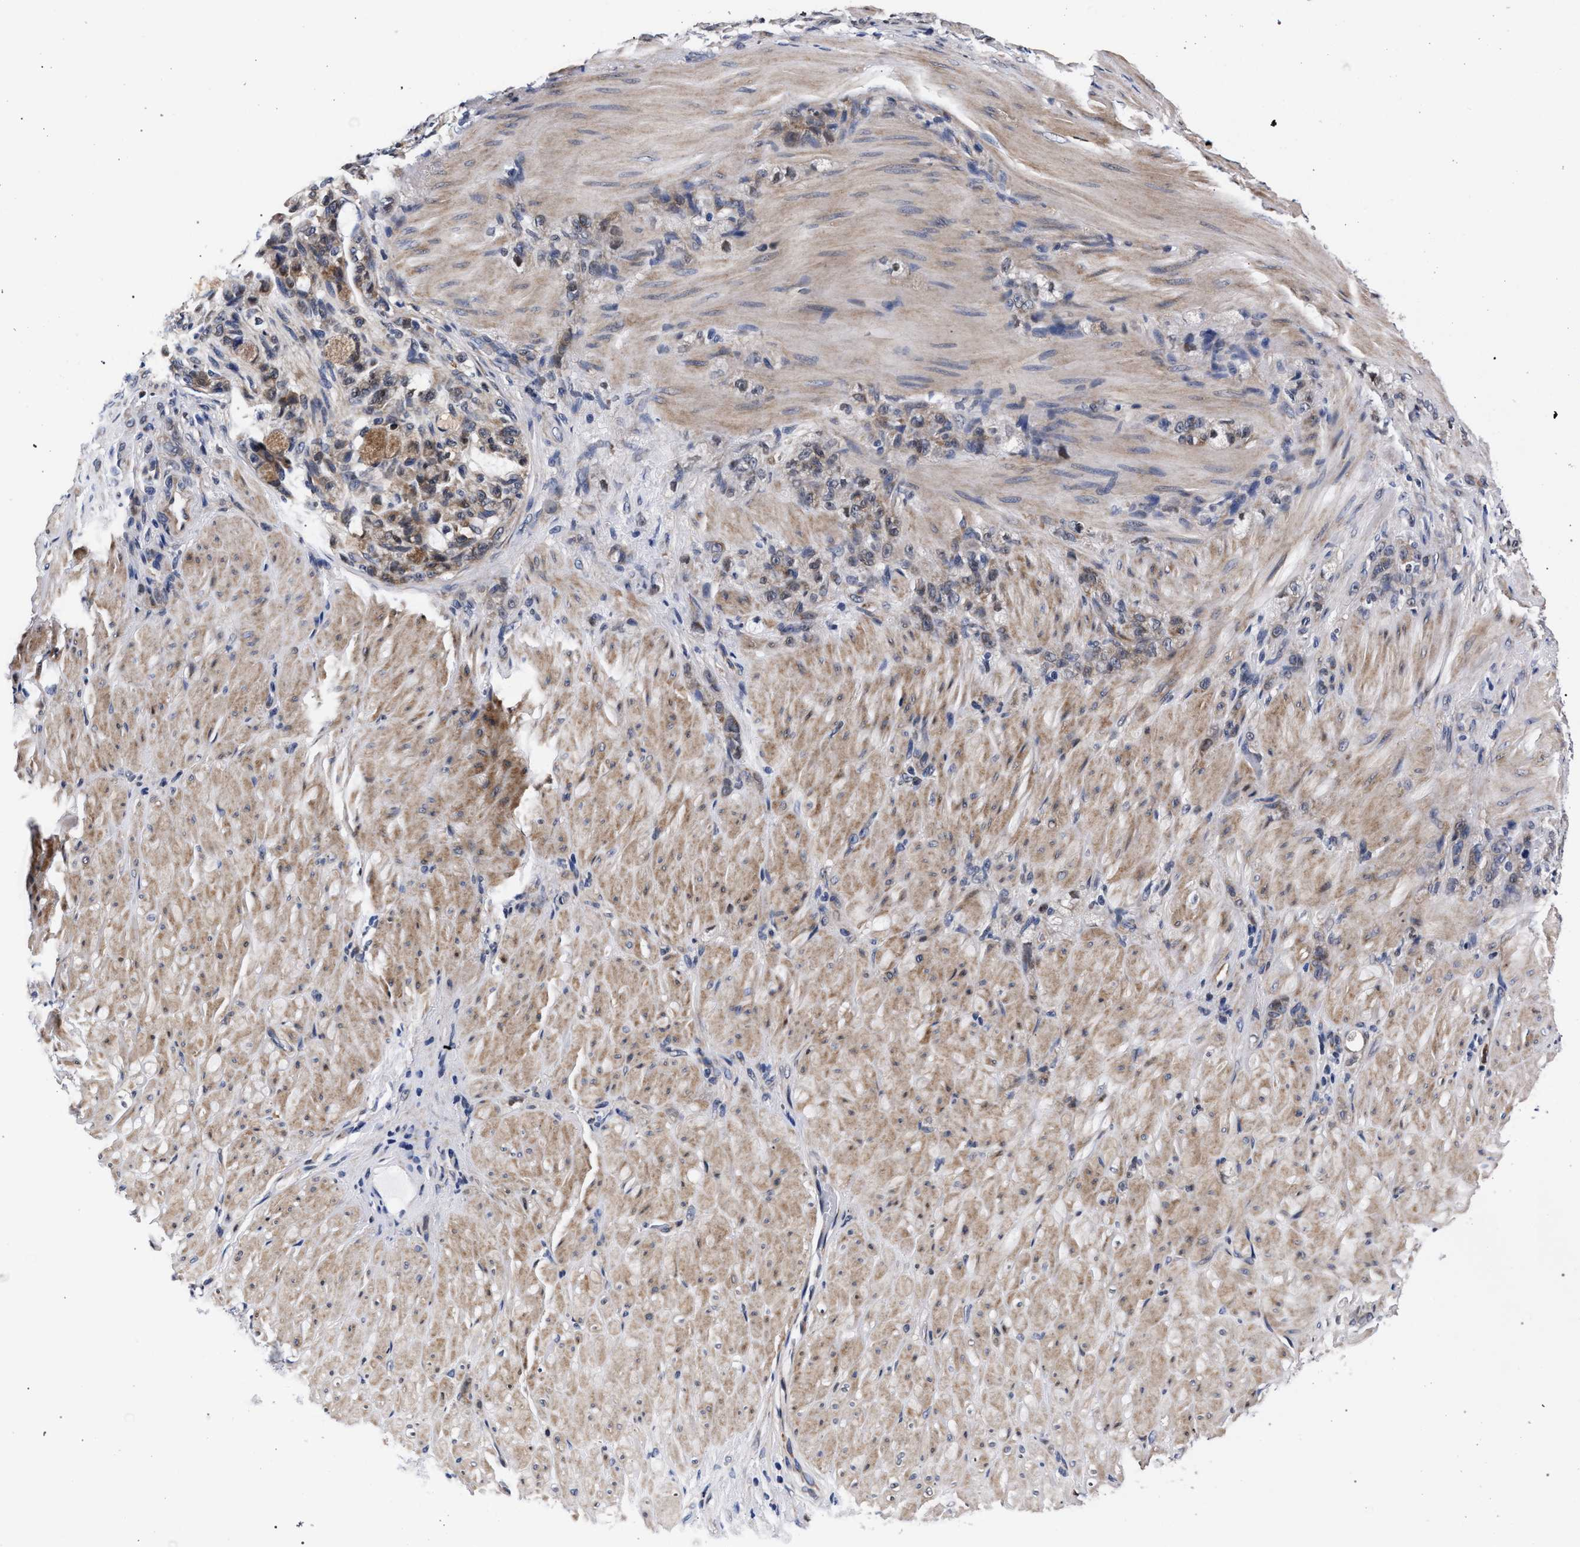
{"staining": {"intensity": "weak", "quantity": ">75%", "location": "cytoplasmic/membranous"}, "tissue": "stomach cancer", "cell_type": "Tumor cells", "image_type": "cancer", "snomed": [{"axis": "morphology", "description": "Normal tissue, NOS"}, {"axis": "morphology", "description": "Adenocarcinoma, NOS"}, {"axis": "topography", "description": "Stomach"}], "caption": "DAB immunohistochemical staining of adenocarcinoma (stomach) demonstrates weak cytoplasmic/membranous protein positivity in approximately >75% of tumor cells.", "gene": "ZNF462", "patient": {"sex": "male", "age": 82}}